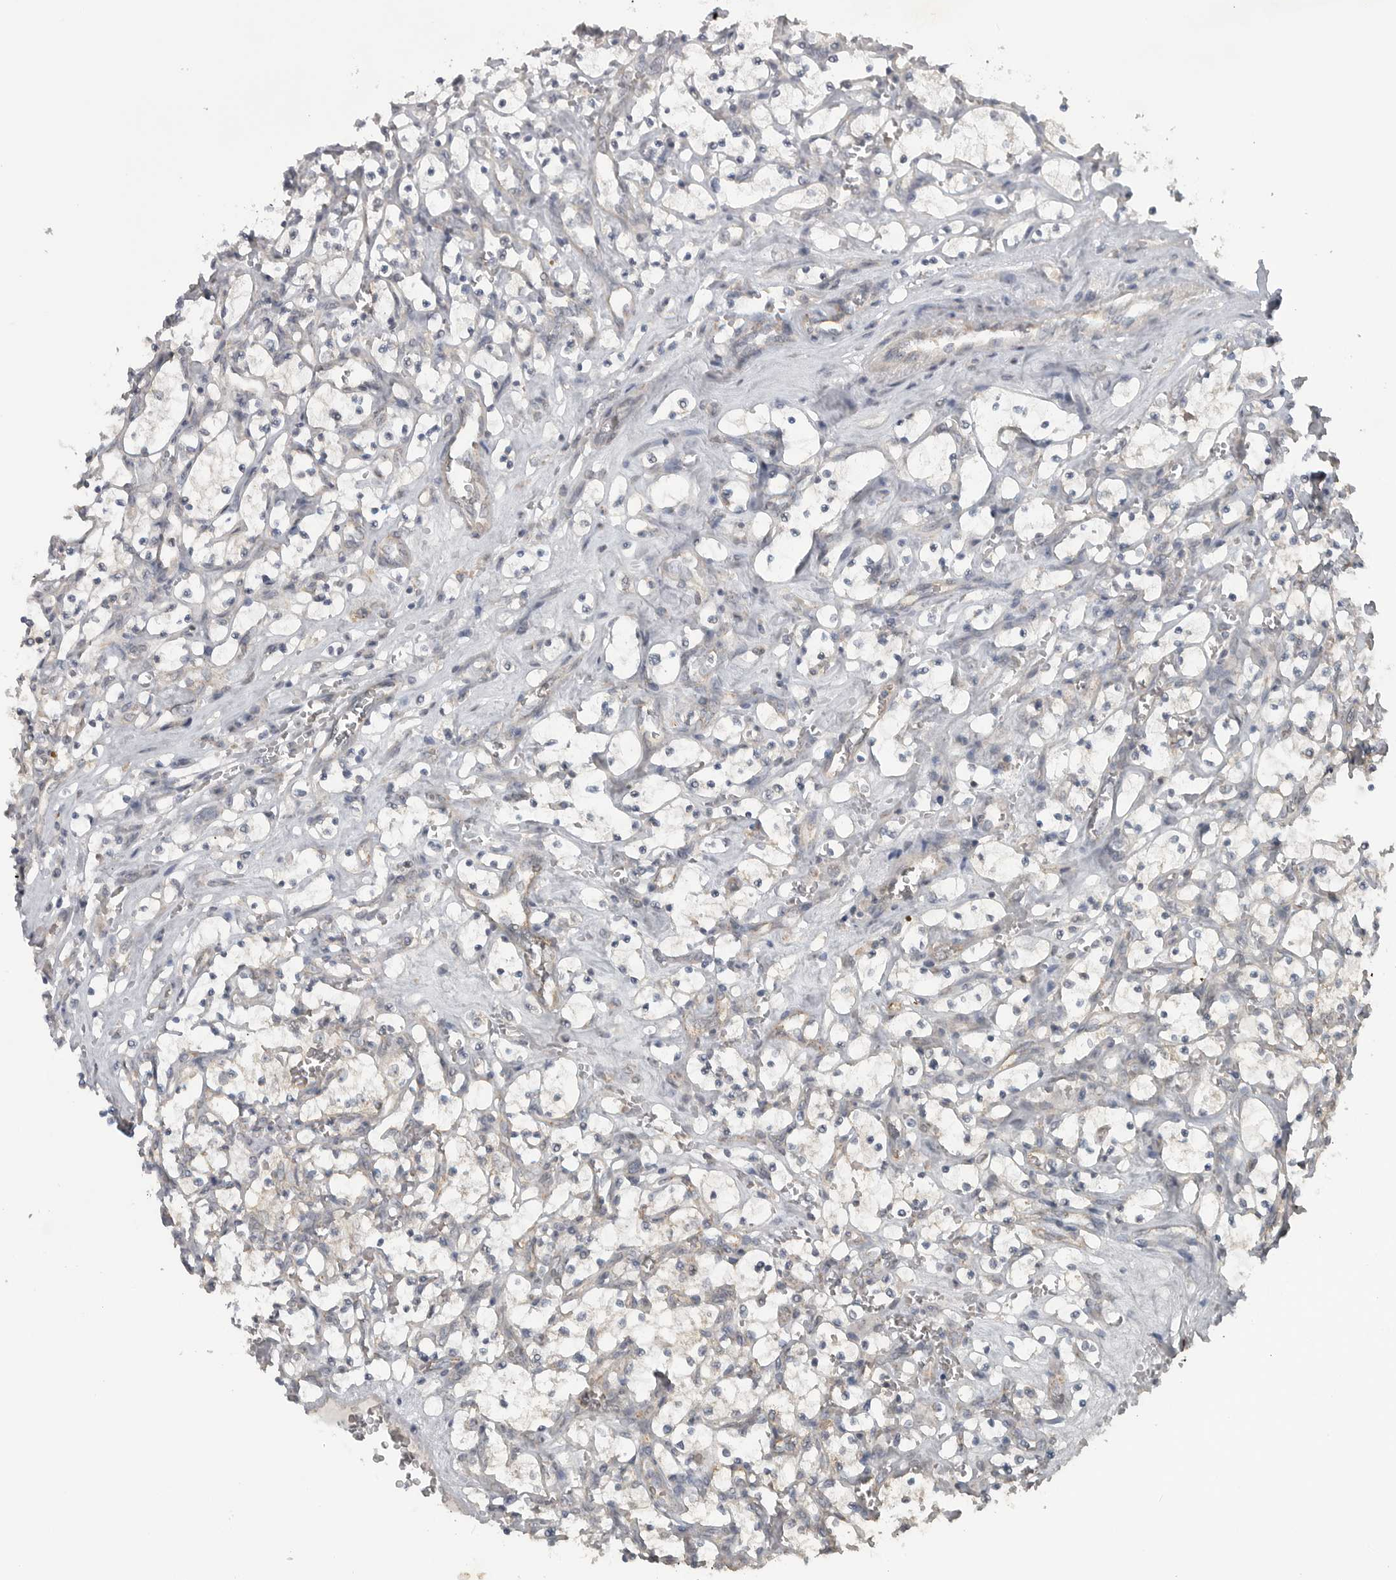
{"staining": {"intensity": "negative", "quantity": "none", "location": "none"}, "tissue": "renal cancer", "cell_type": "Tumor cells", "image_type": "cancer", "snomed": [{"axis": "morphology", "description": "Adenocarcinoma, NOS"}, {"axis": "topography", "description": "Kidney"}], "caption": "DAB immunohistochemical staining of human renal cancer reveals no significant positivity in tumor cells.", "gene": "LLGL1", "patient": {"sex": "female", "age": 69}}